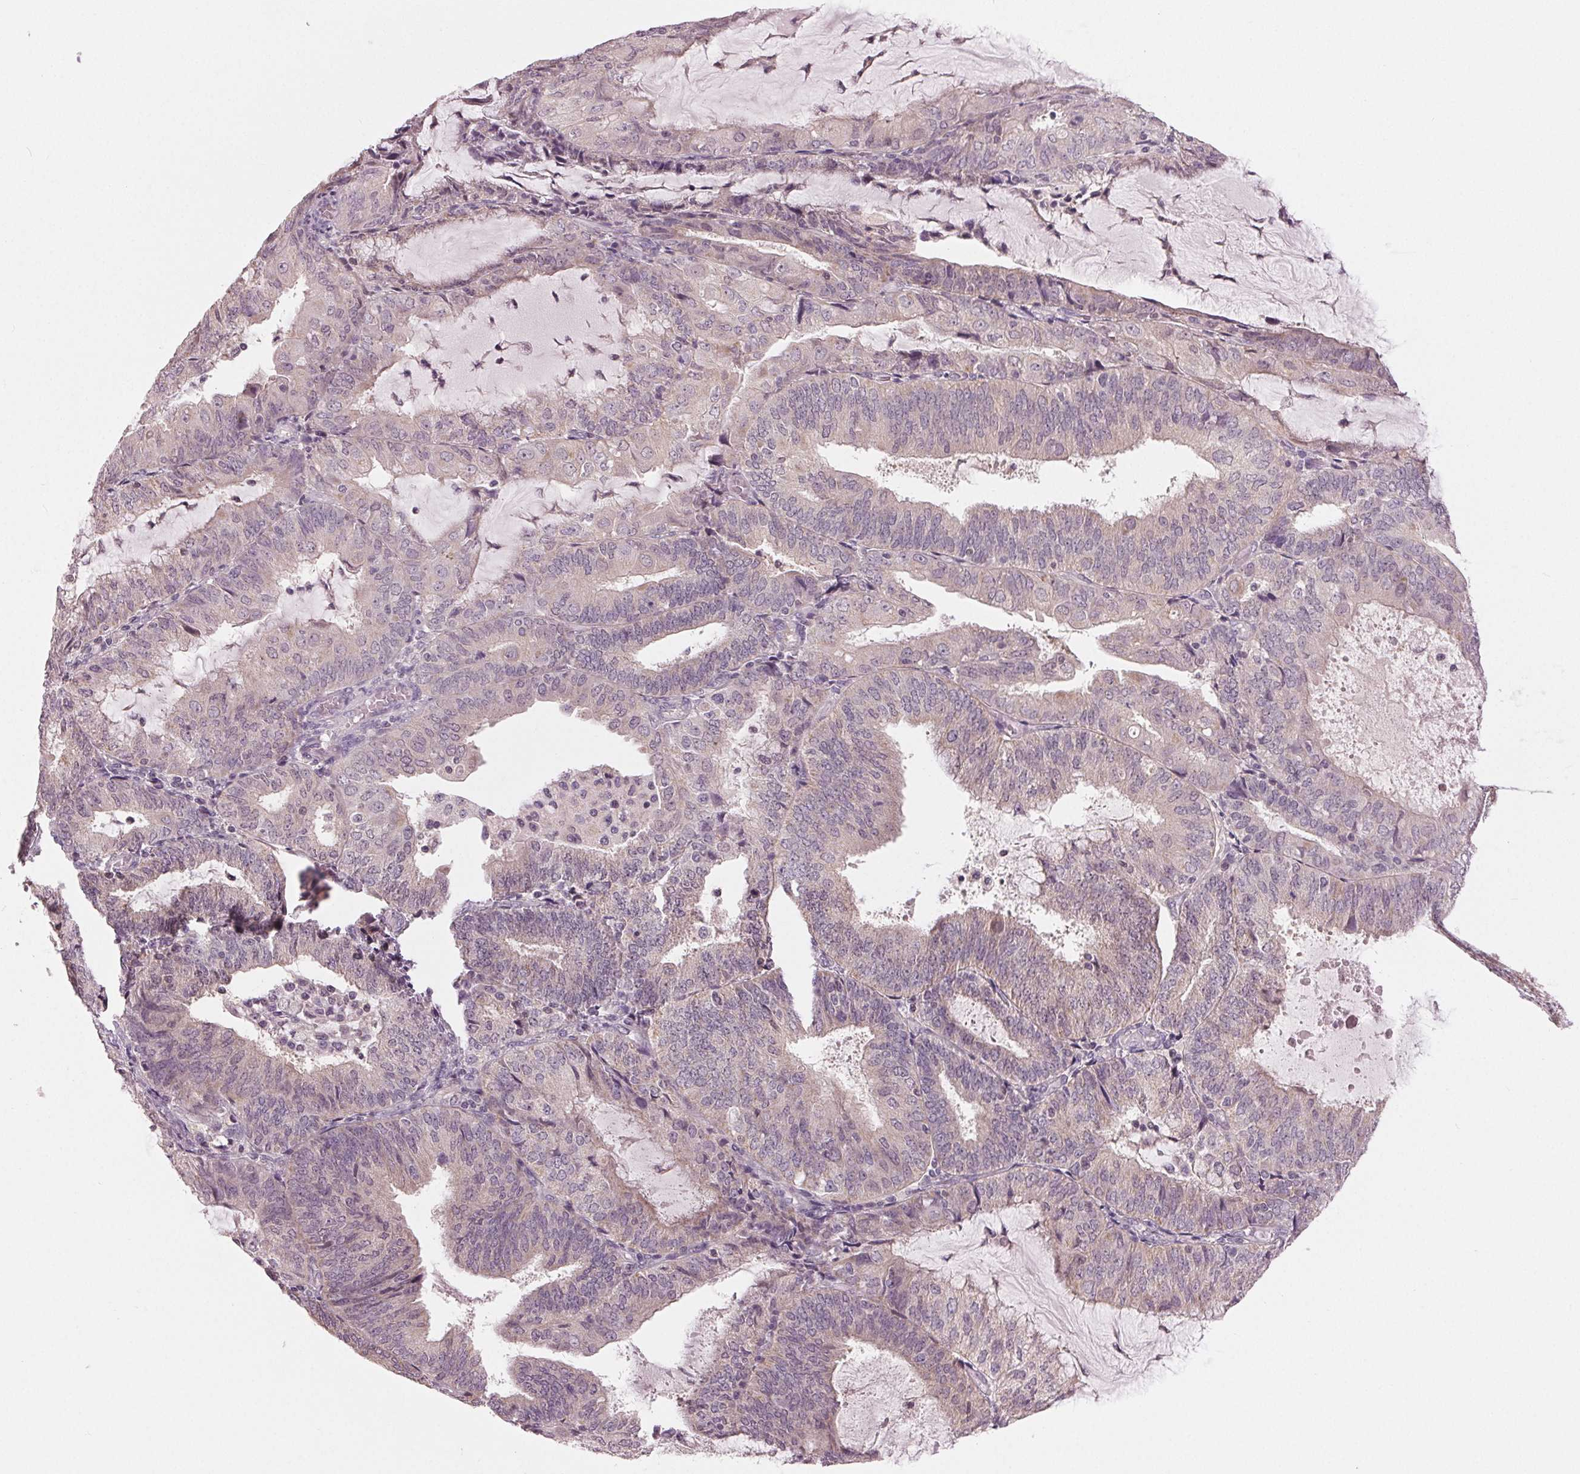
{"staining": {"intensity": "negative", "quantity": "none", "location": "none"}, "tissue": "endometrial cancer", "cell_type": "Tumor cells", "image_type": "cancer", "snomed": [{"axis": "morphology", "description": "Adenocarcinoma, NOS"}, {"axis": "topography", "description": "Endometrium"}], "caption": "Immunohistochemistry image of endometrial cancer (adenocarcinoma) stained for a protein (brown), which exhibits no staining in tumor cells.", "gene": "ZNF605", "patient": {"sex": "female", "age": 81}}